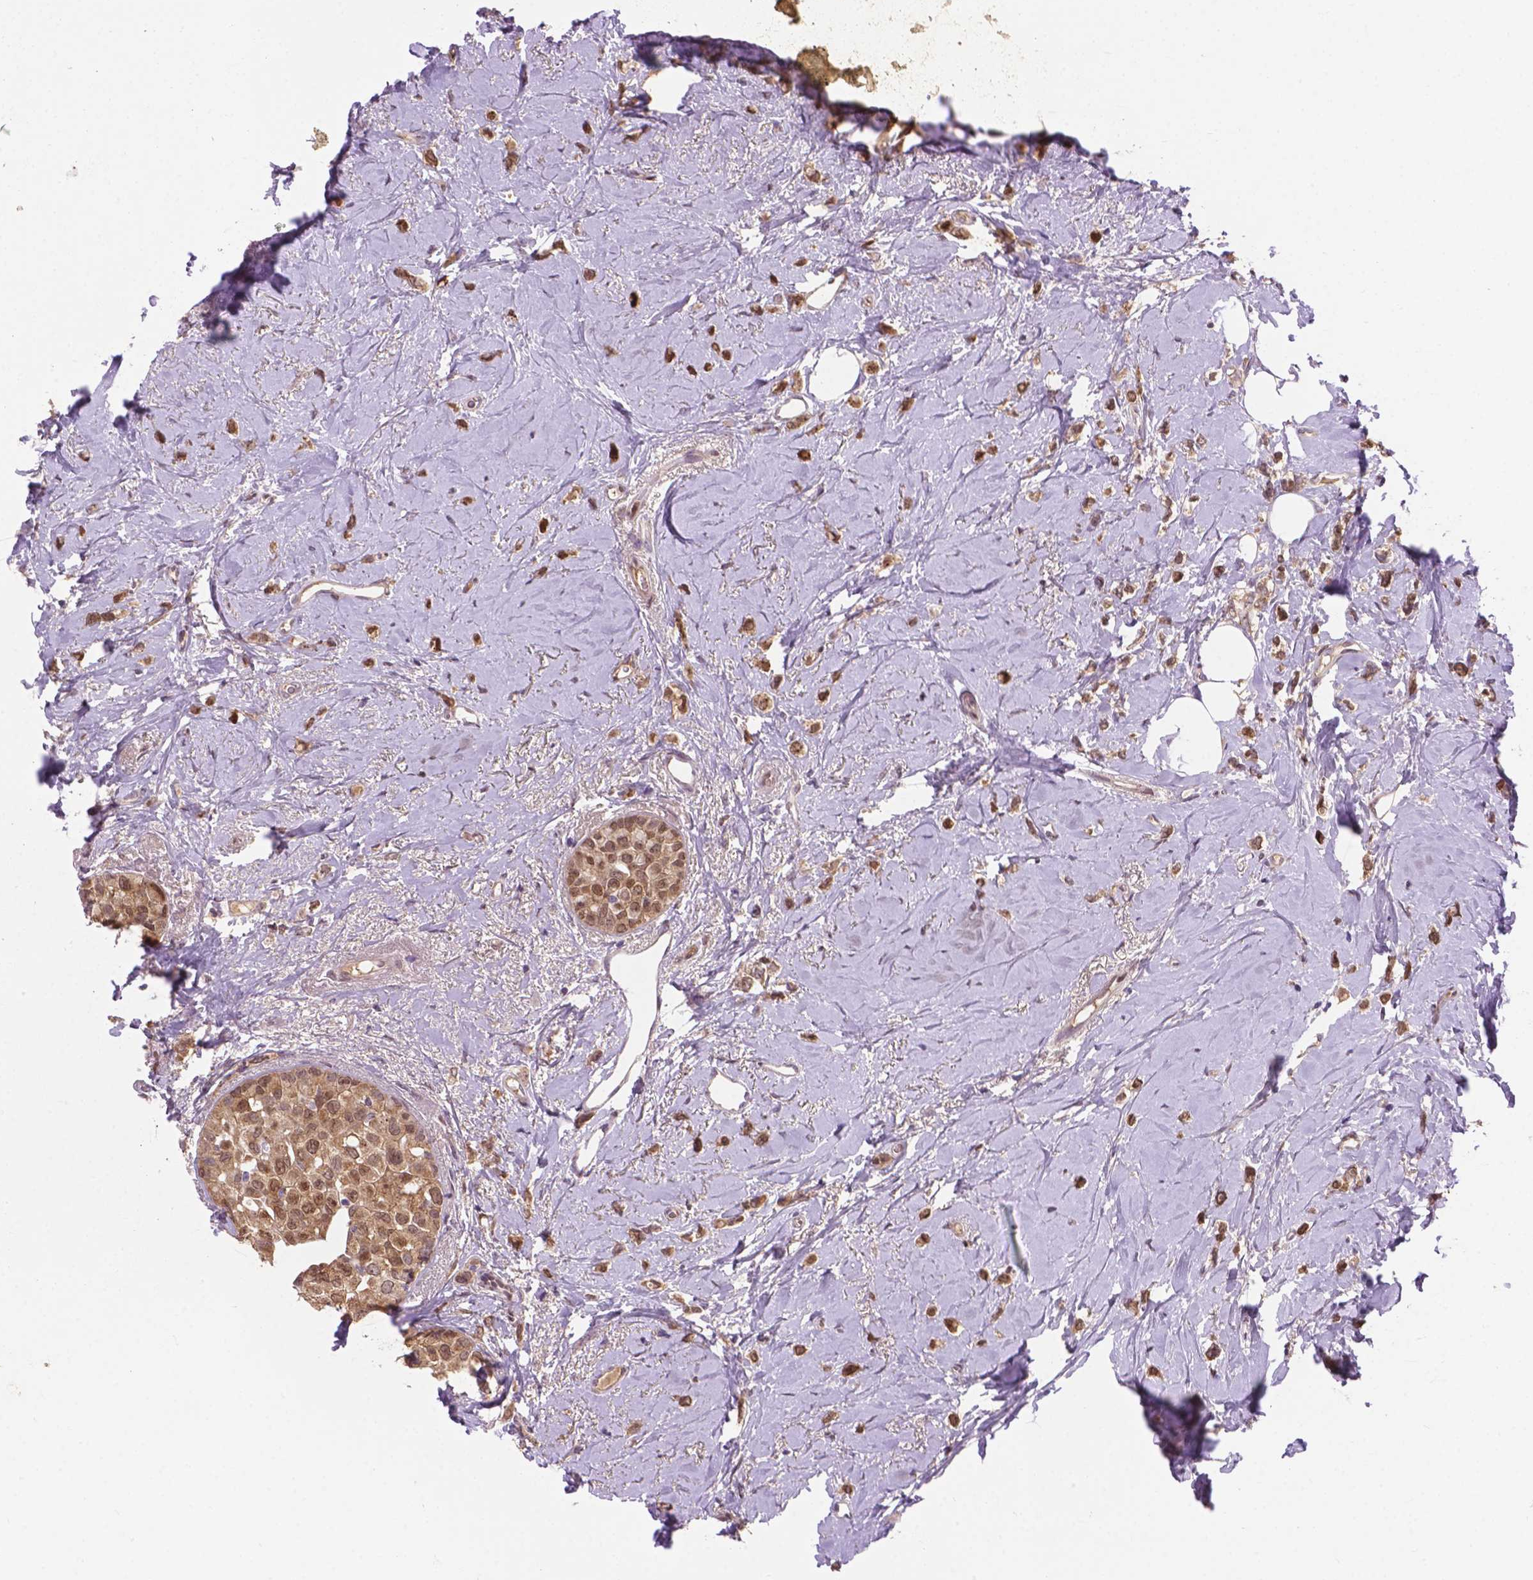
{"staining": {"intensity": "weak", "quantity": ">75%", "location": "cytoplasmic/membranous,nuclear"}, "tissue": "breast cancer", "cell_type": "Tumor cells", "image_type": "cancer", "snomed": [{"axis": "morphology", "description": "Lobular carcinoma"}, {"axis": "topography", "description": "Breast"}], "caption": "Breast cancer (lobular carcinoma) stained with a protein marker reveals weak staining in tumor cells.", "gene": "IRF6", "patient": {"sex": "female", "age": 66}}